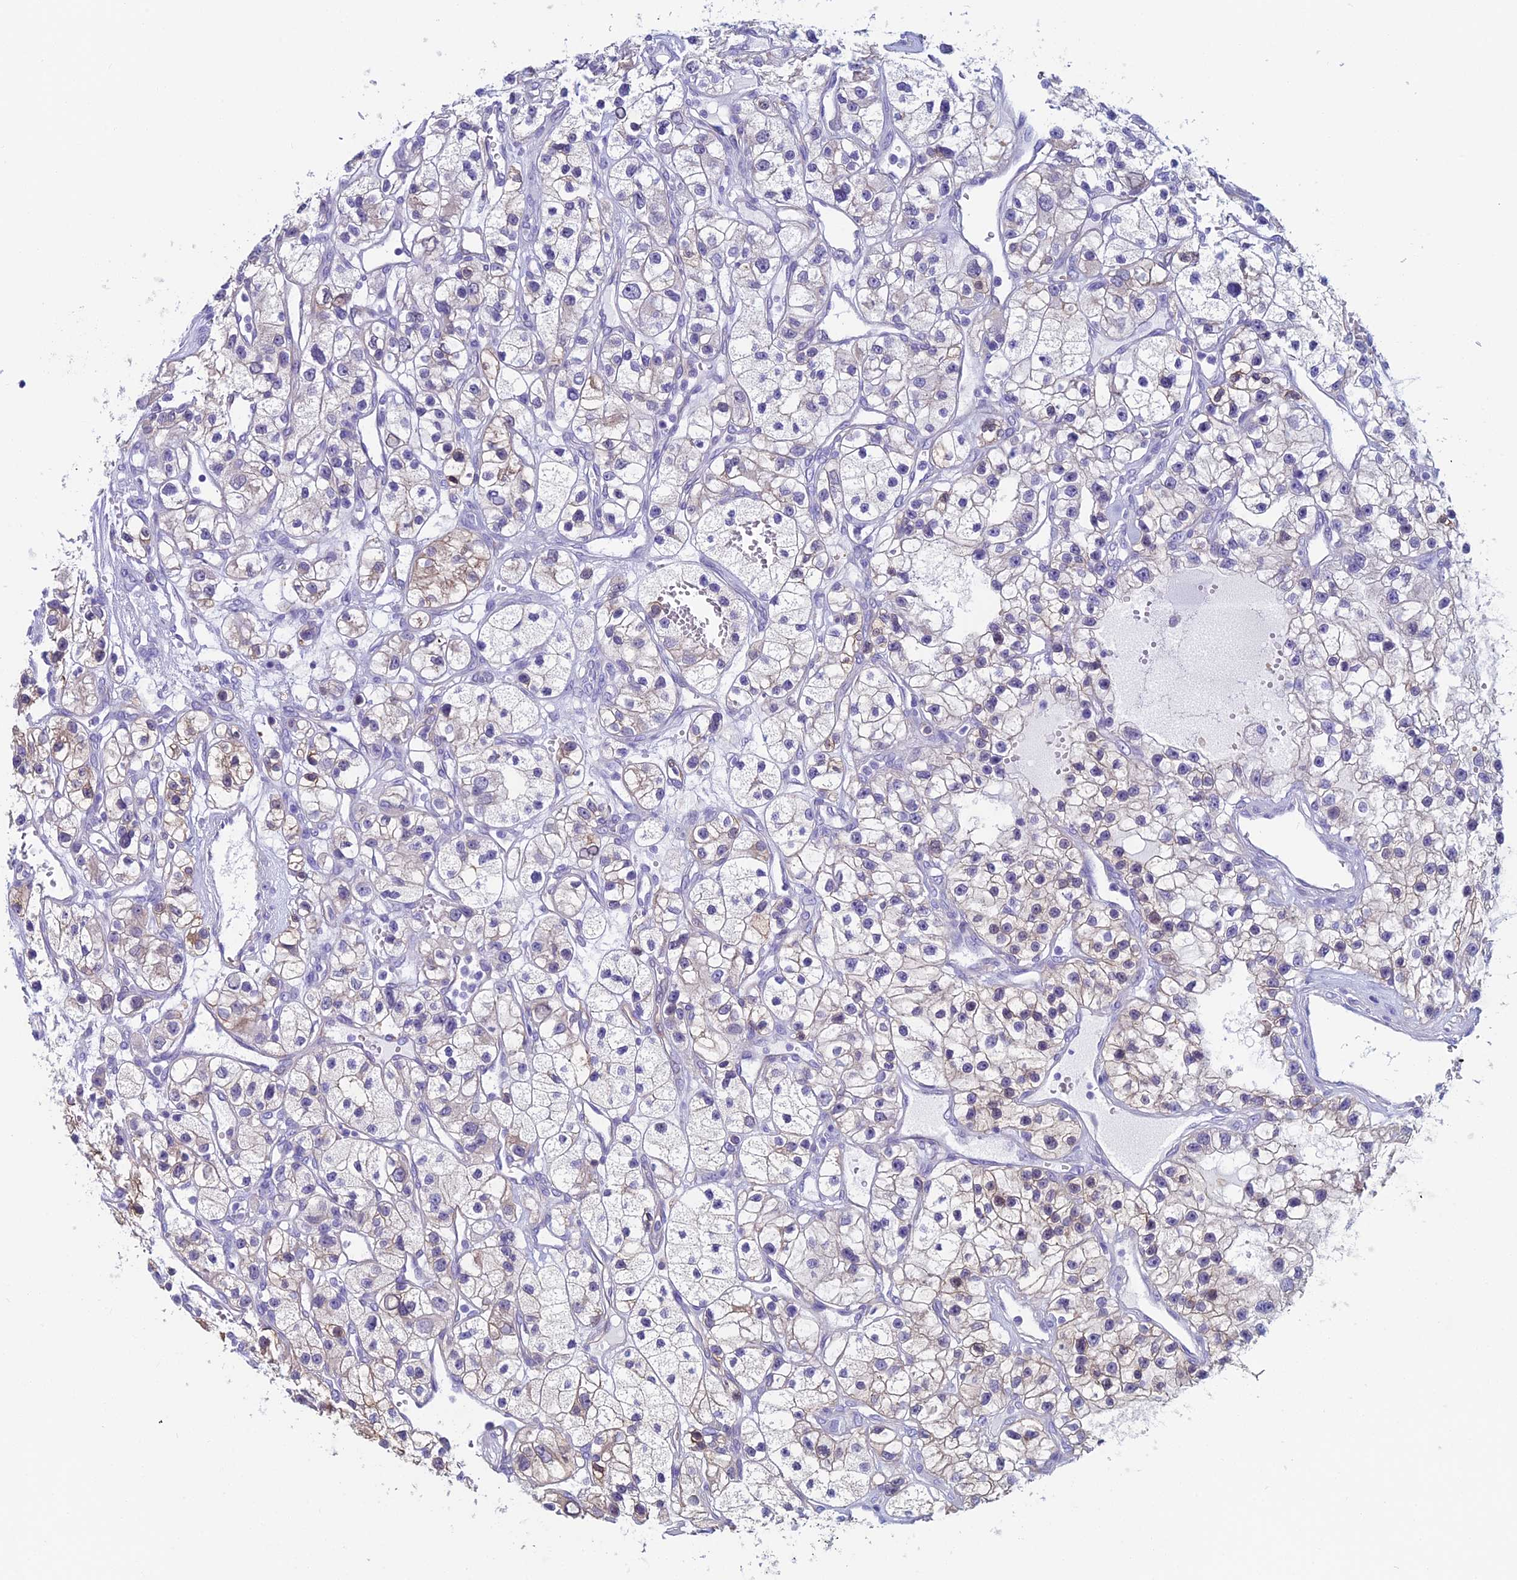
{"staining": {"intensity": "weak", "quantity": "<25%", "location": "cytoplasmic/membranous"}, "tissue": "renal cancer", "cell_type": "Tumor cells", "image_type": "cancer", "snomed": [{"axis": "morphology", "description": "Adenocarcinoma, NOS"}, {"axis": "topography", "description": "Kidney"}], "caption": "Renal cancer was stained to show a protein in brown. There is no significant positivity in tumor cells.", "gene": "KCNK17", "patient": {"sex": "female", "age": 57}}